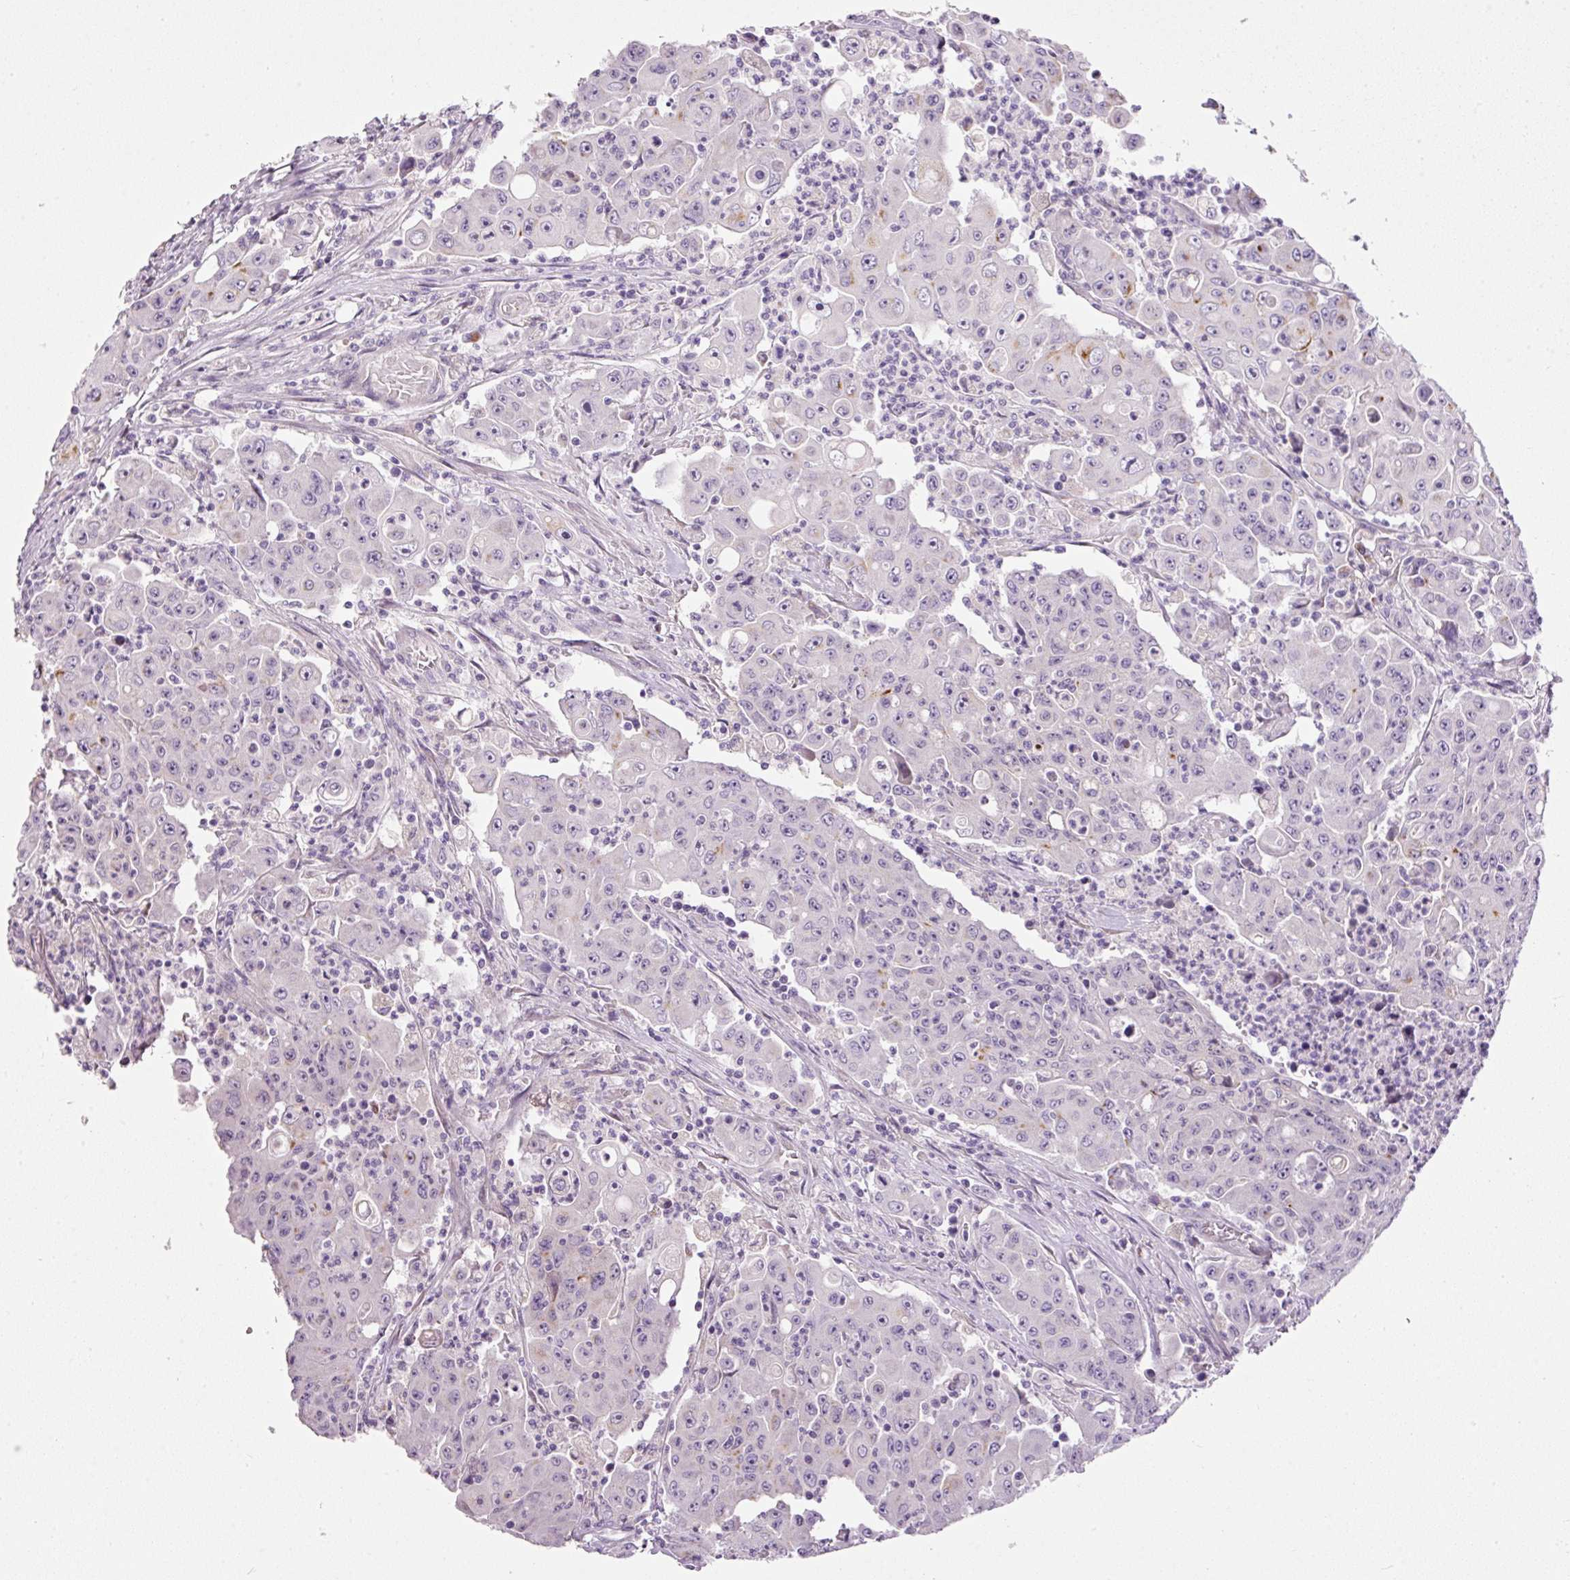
{"staining": {"intensity": "negative", "quantity": "none", "location": "none"}, "tissue": "colorectal cancer", "cell_type": "Tumor cells", "image_type": "cancer", "snomed": [{"axis": "morphology", "description": "Adenocarcinoma, NOS"}, {"axis": "topography", "description": "Colon"}], "caption": "IHC histopathology image of neoplastic tissue: human adenocarcinoma (colorectal) stained with DAB (3,3'-diaminobenzidine) exhibits no significant protein expression in tumor cells. The staining was performed using DAB (3,3'-diaminobenzidine) to visualize the protein expression in brown, while the nuclei were stained in blue with hematoxylin (Magnification: 20x).", "gene": "SRC", "patient": {"sex": "male", "age": 51}}